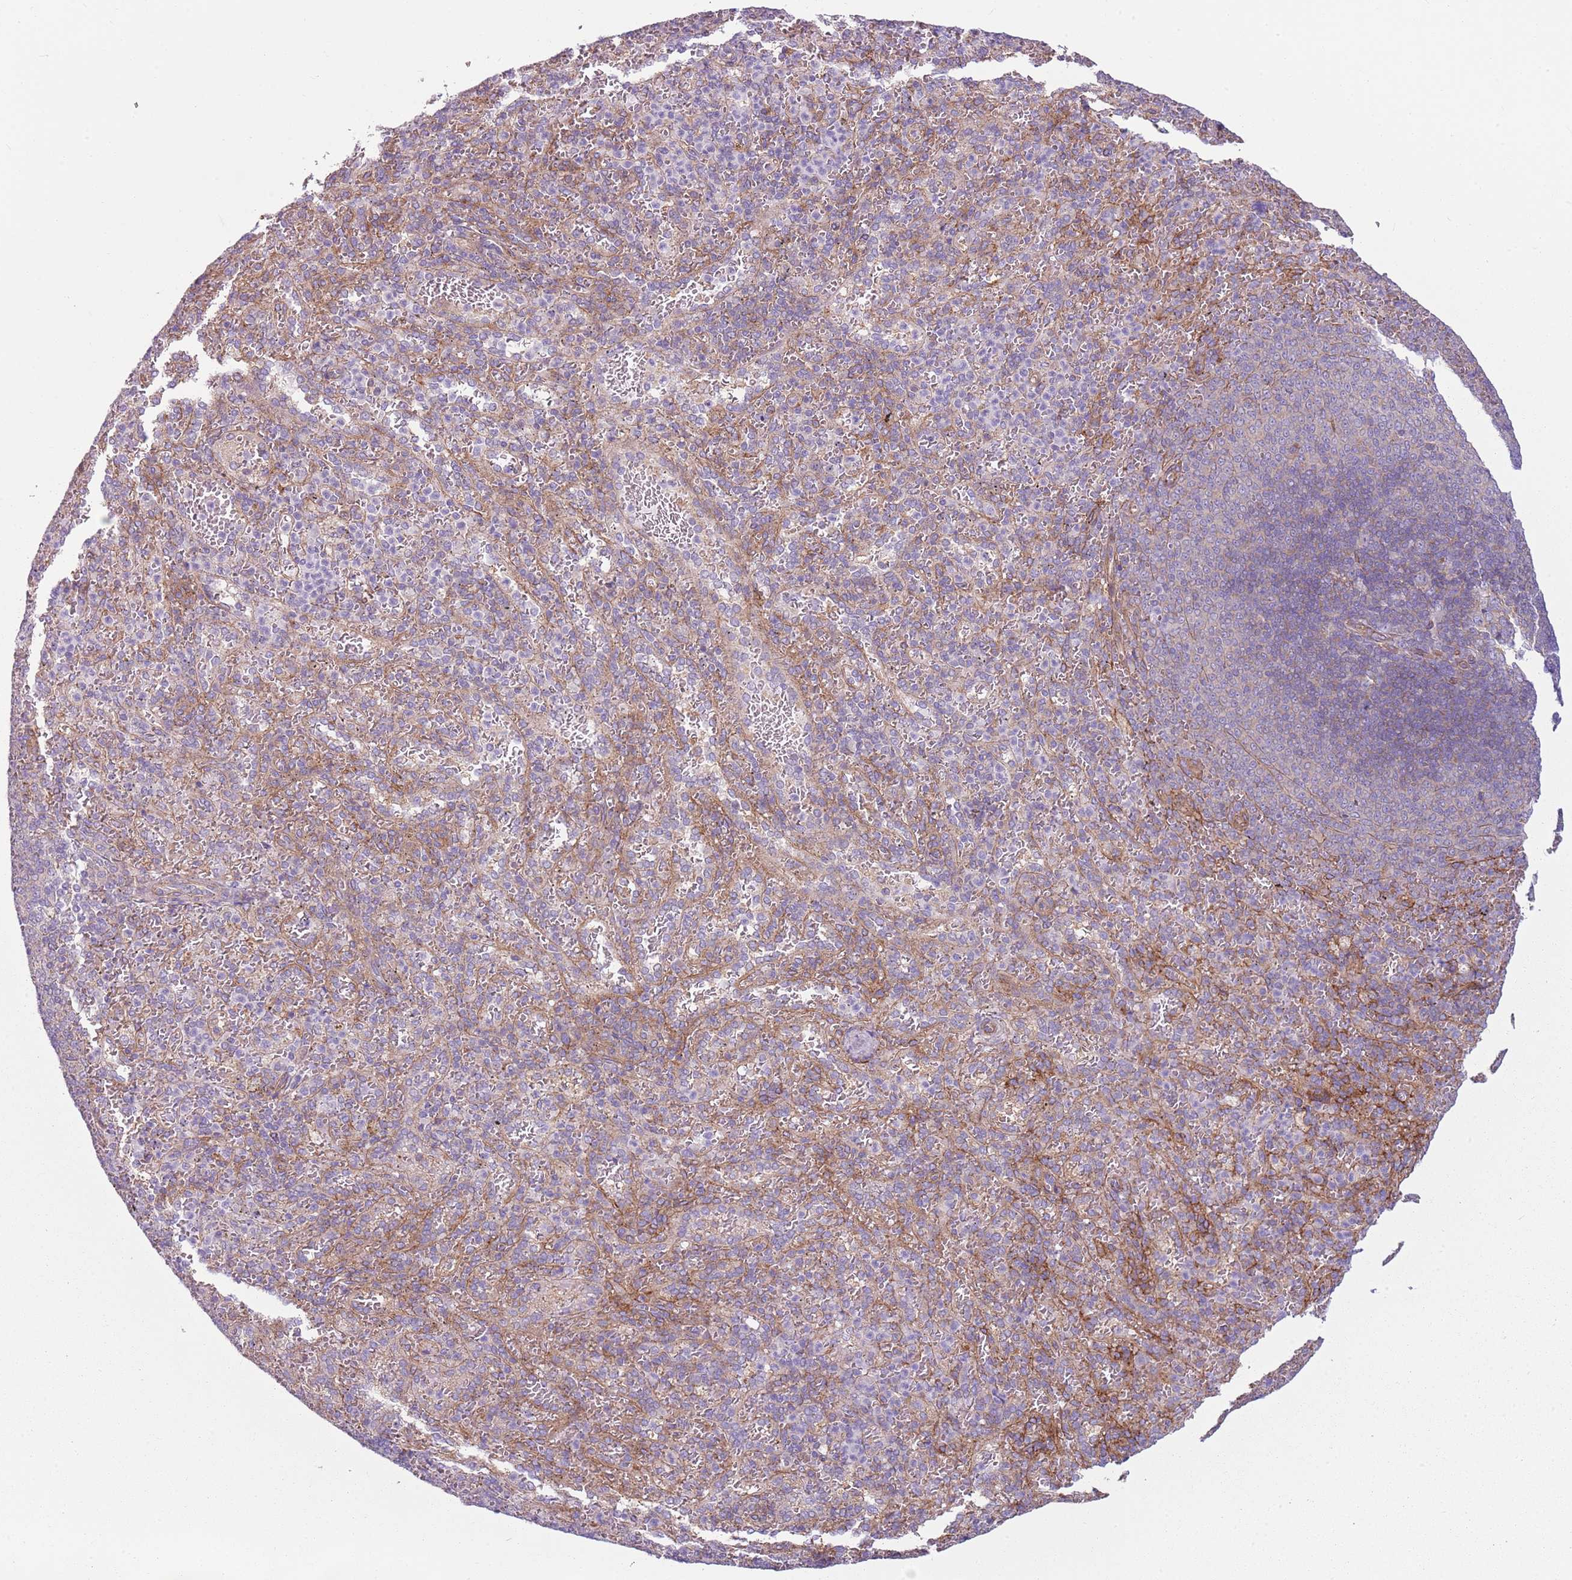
{"staining": {"intensity": "weak", "quantity": "<25%", "location": "cytoplasmic/membranous"}, "tissue": "spleen", "cell_type": "Cells in red pulp", "image_type": "normal", "snomed": [{"axis": "morphology", "description": "Normal tissue, NOS"}, {"axis": "topography", "description": "Spleen"}], "caption": "Spleen stained for a protein using IHC demonstrates no staining cells in red pulp.", "gene": "SNX1", "patient": {"sex": "female", "age": 21}}